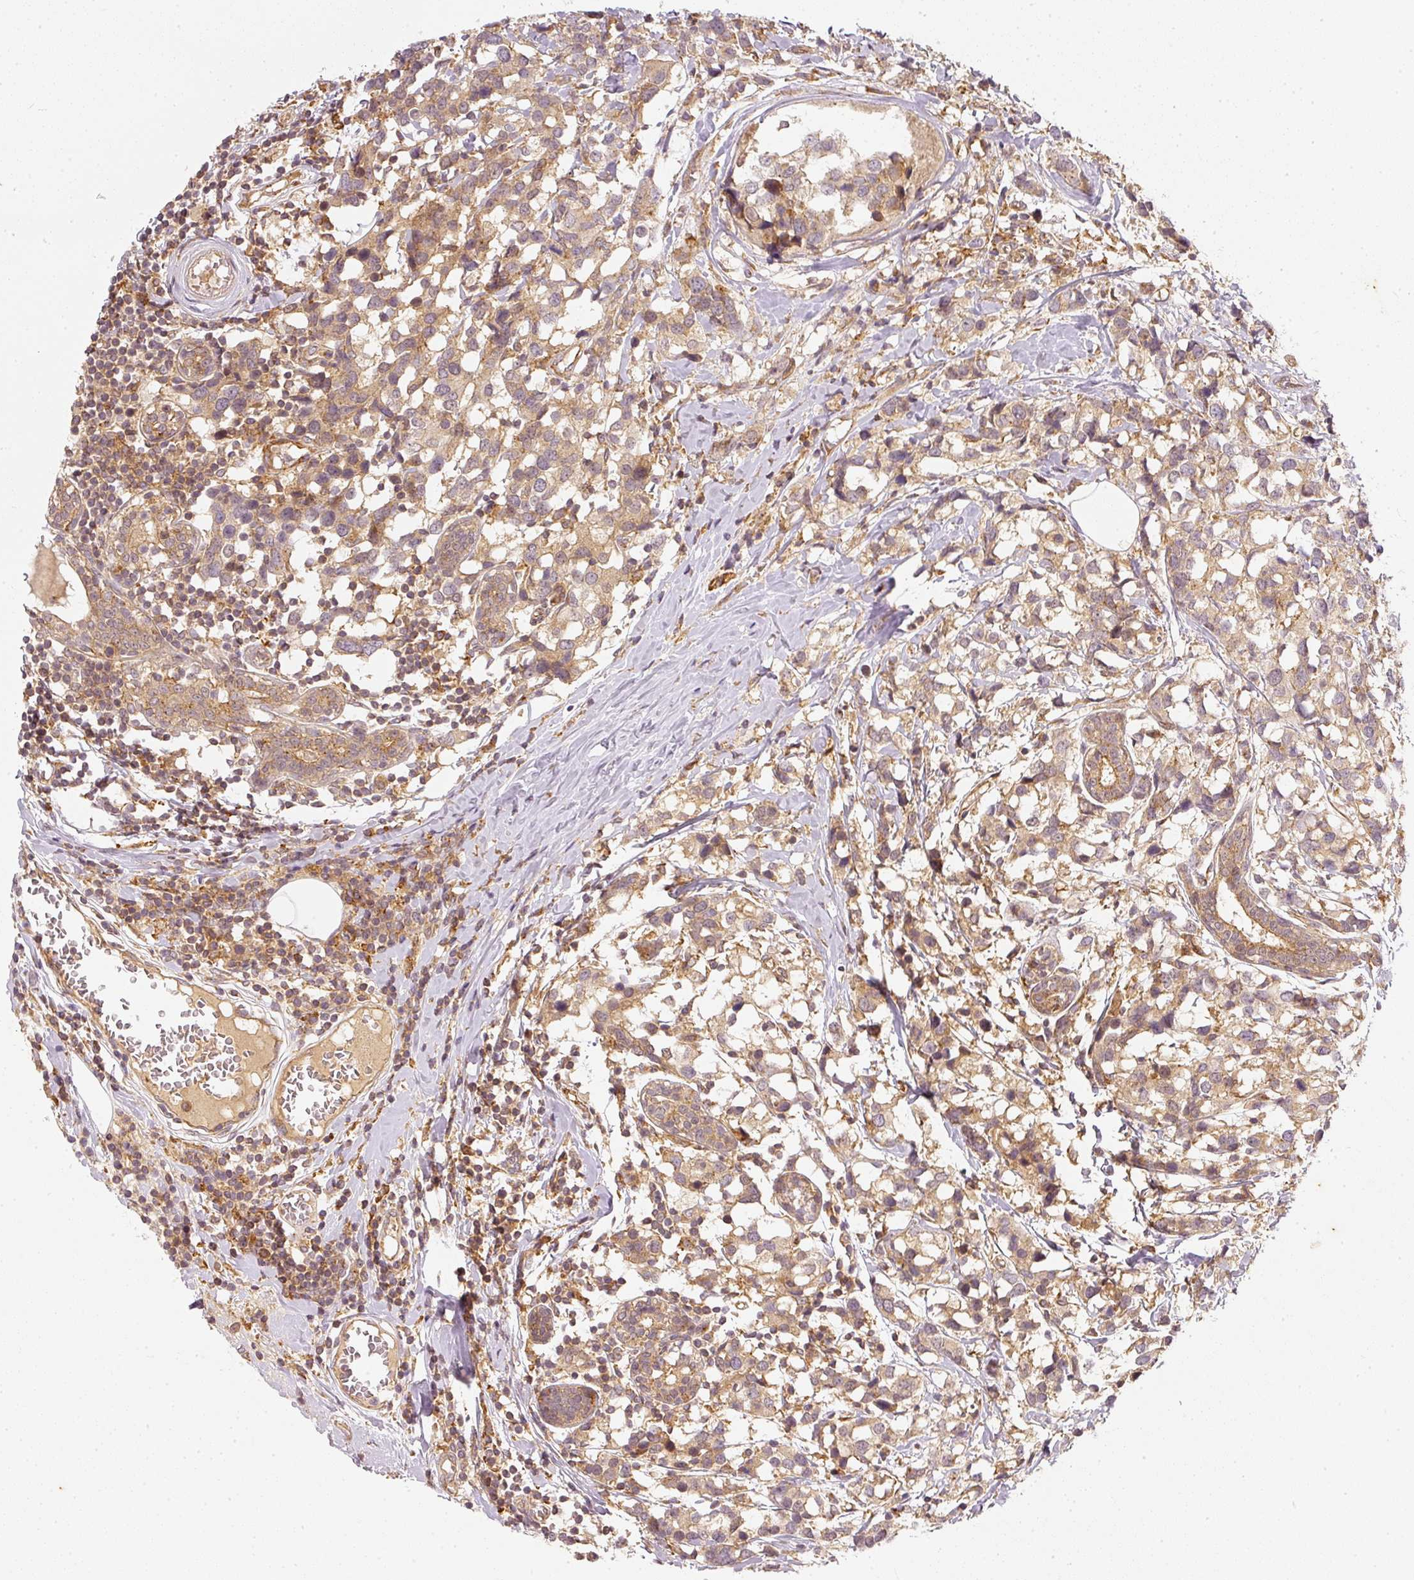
{"staining": {"intensity": "moderate", "quantity": ">75%", "location": "cytoplasmic/membranous"}, "tissue": "breast cancer", "cell_type": "Tumor cells", "image_type": "cancer", "snomed": [{"axis": "morphology", "description": "Lobular carcinoma"}, {"axis": "topography", "description": "Breast"}], "caption": "The image exhibits immunohistochemical staining of breast cancer. There is moderate cytoplasmic/membranous positivity is seen in about >75% of tumor cells.", "gene": "ZNF580", "patient": {"sex": "female", "age": 59}}